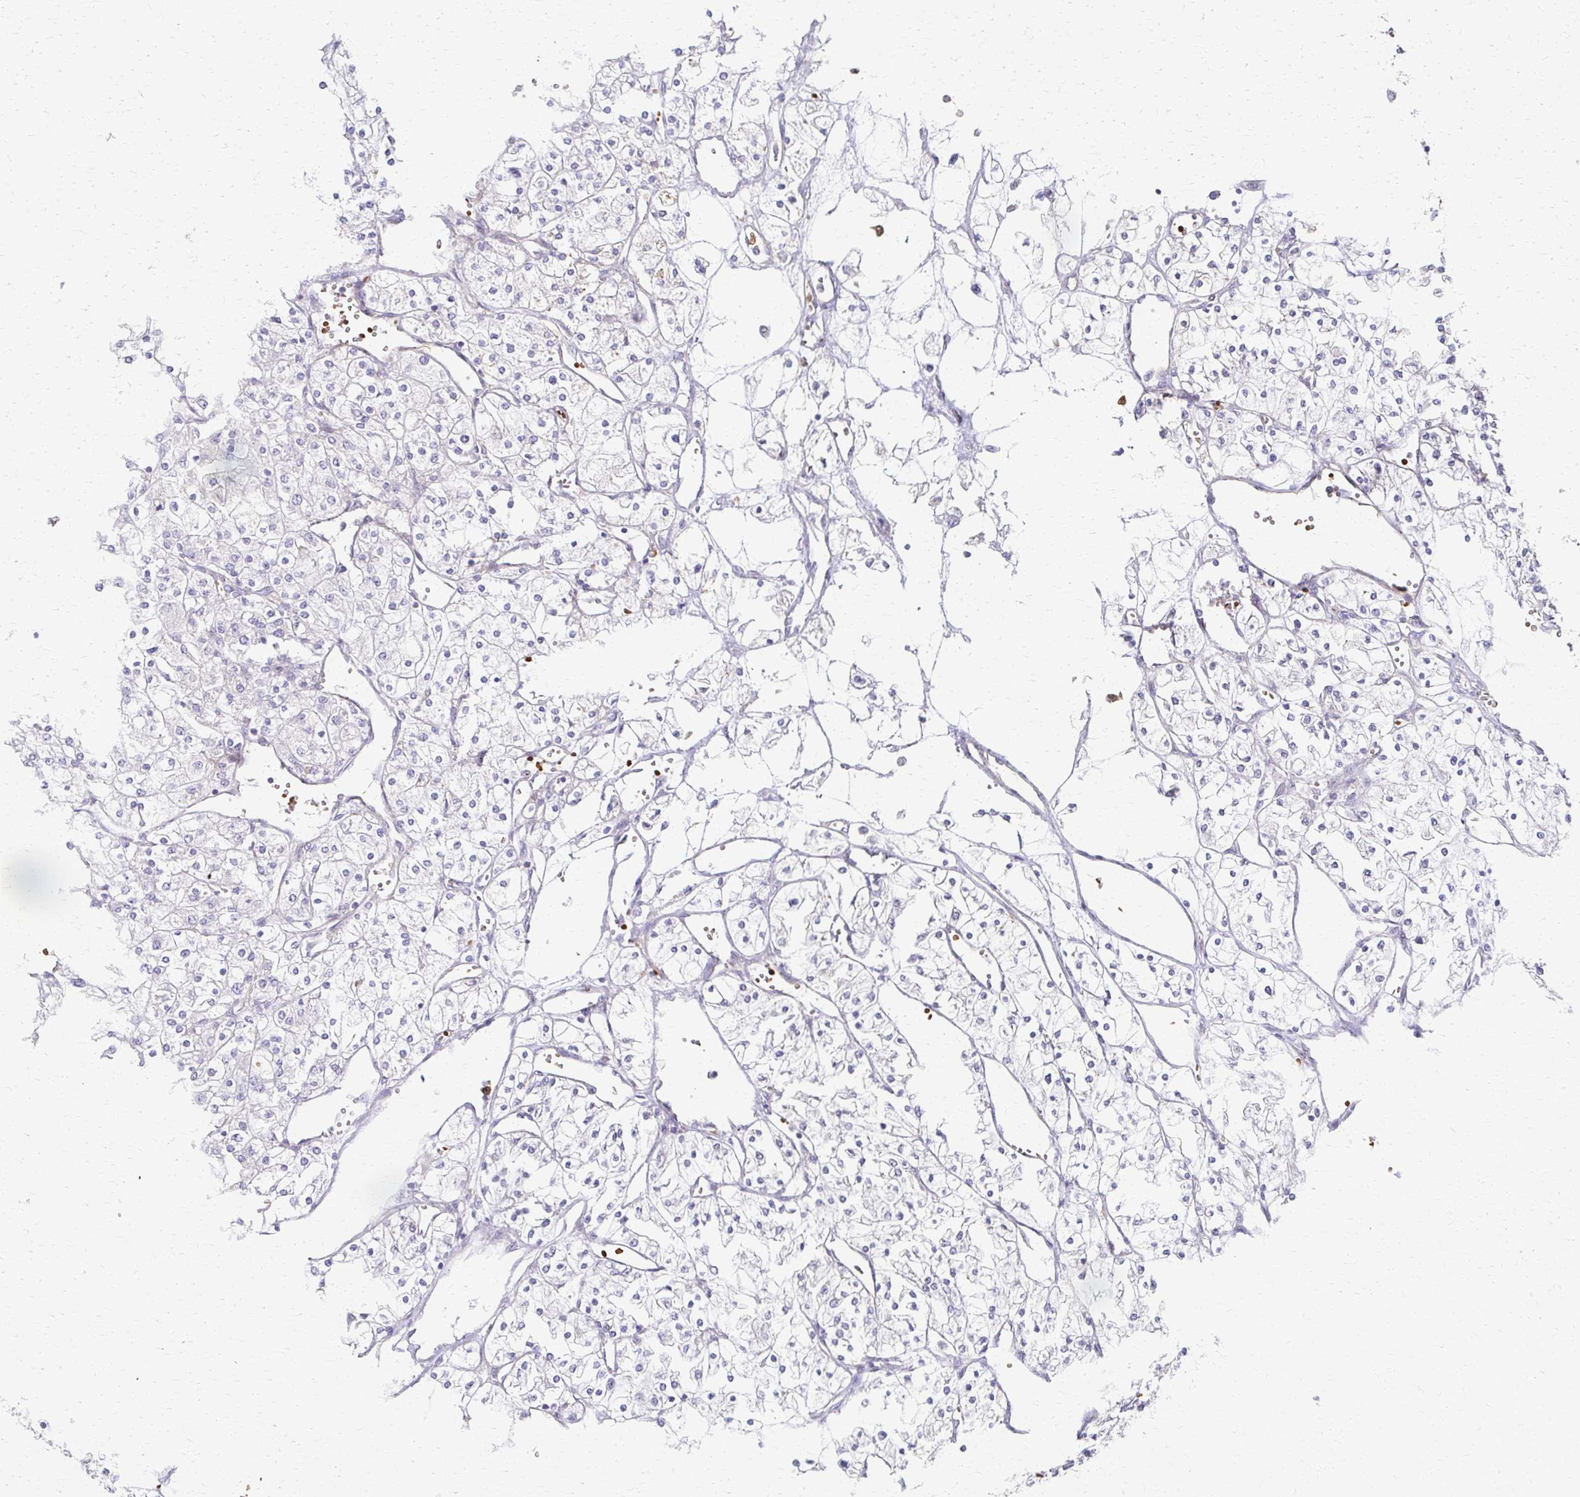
{"staining": {"intensity": "negative", "quantity": "none", "location": "none"}, "tissue": "renal cancer", "cell_type": "Tumor cells", "image_type": "cancer", "snomed": [{"axis": "morphology", "description": "Adenocarcinoma, NOS"}, {"axis": "topography", "description": "Kidney"}], "caption": "There is no significant staining in tumor cells of renal cancer.", "gene": "SKA2", "patient": {"sex": "male", "age": 80}}